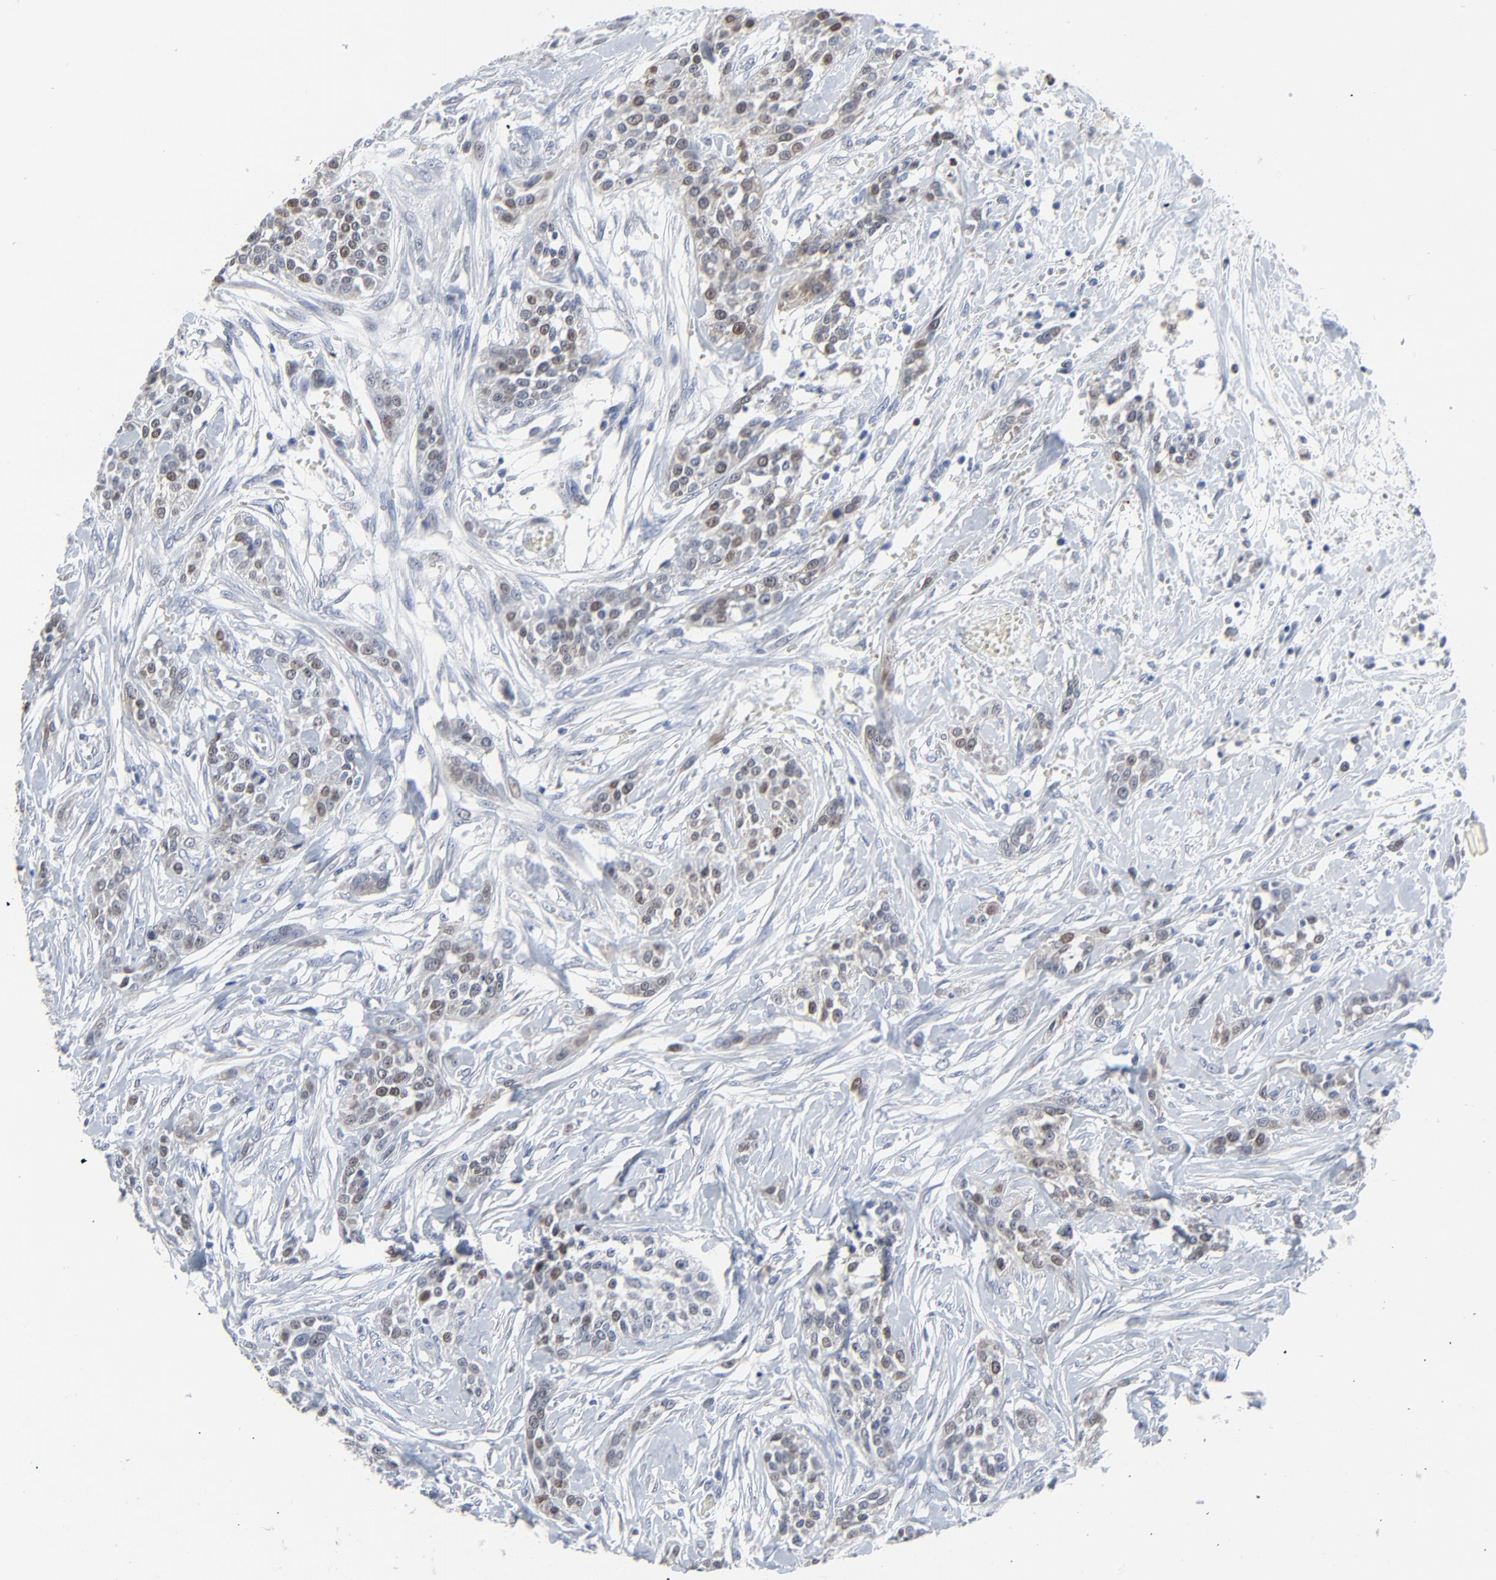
{"staining": {"intensity": "weak", "quantity": "25%-75%", "location": "nuclear"}, "tissue": "urothelial cancer", "cell_type": "Tumor cells", "image_type": "cancer", "snomed": [{"axis": "morphology", "description": "Urothelial carcinoma, High grade"}, {"axis": "topography", "description": "Urinary bladder"}], "caption": "Weak nuclear positivity for a protein is seen in approximately 25%-75% of tumor cells of urothelial cancer using IHC.", "gene": "BIRC3", "patient": {"sex": "male", "age": 56}}